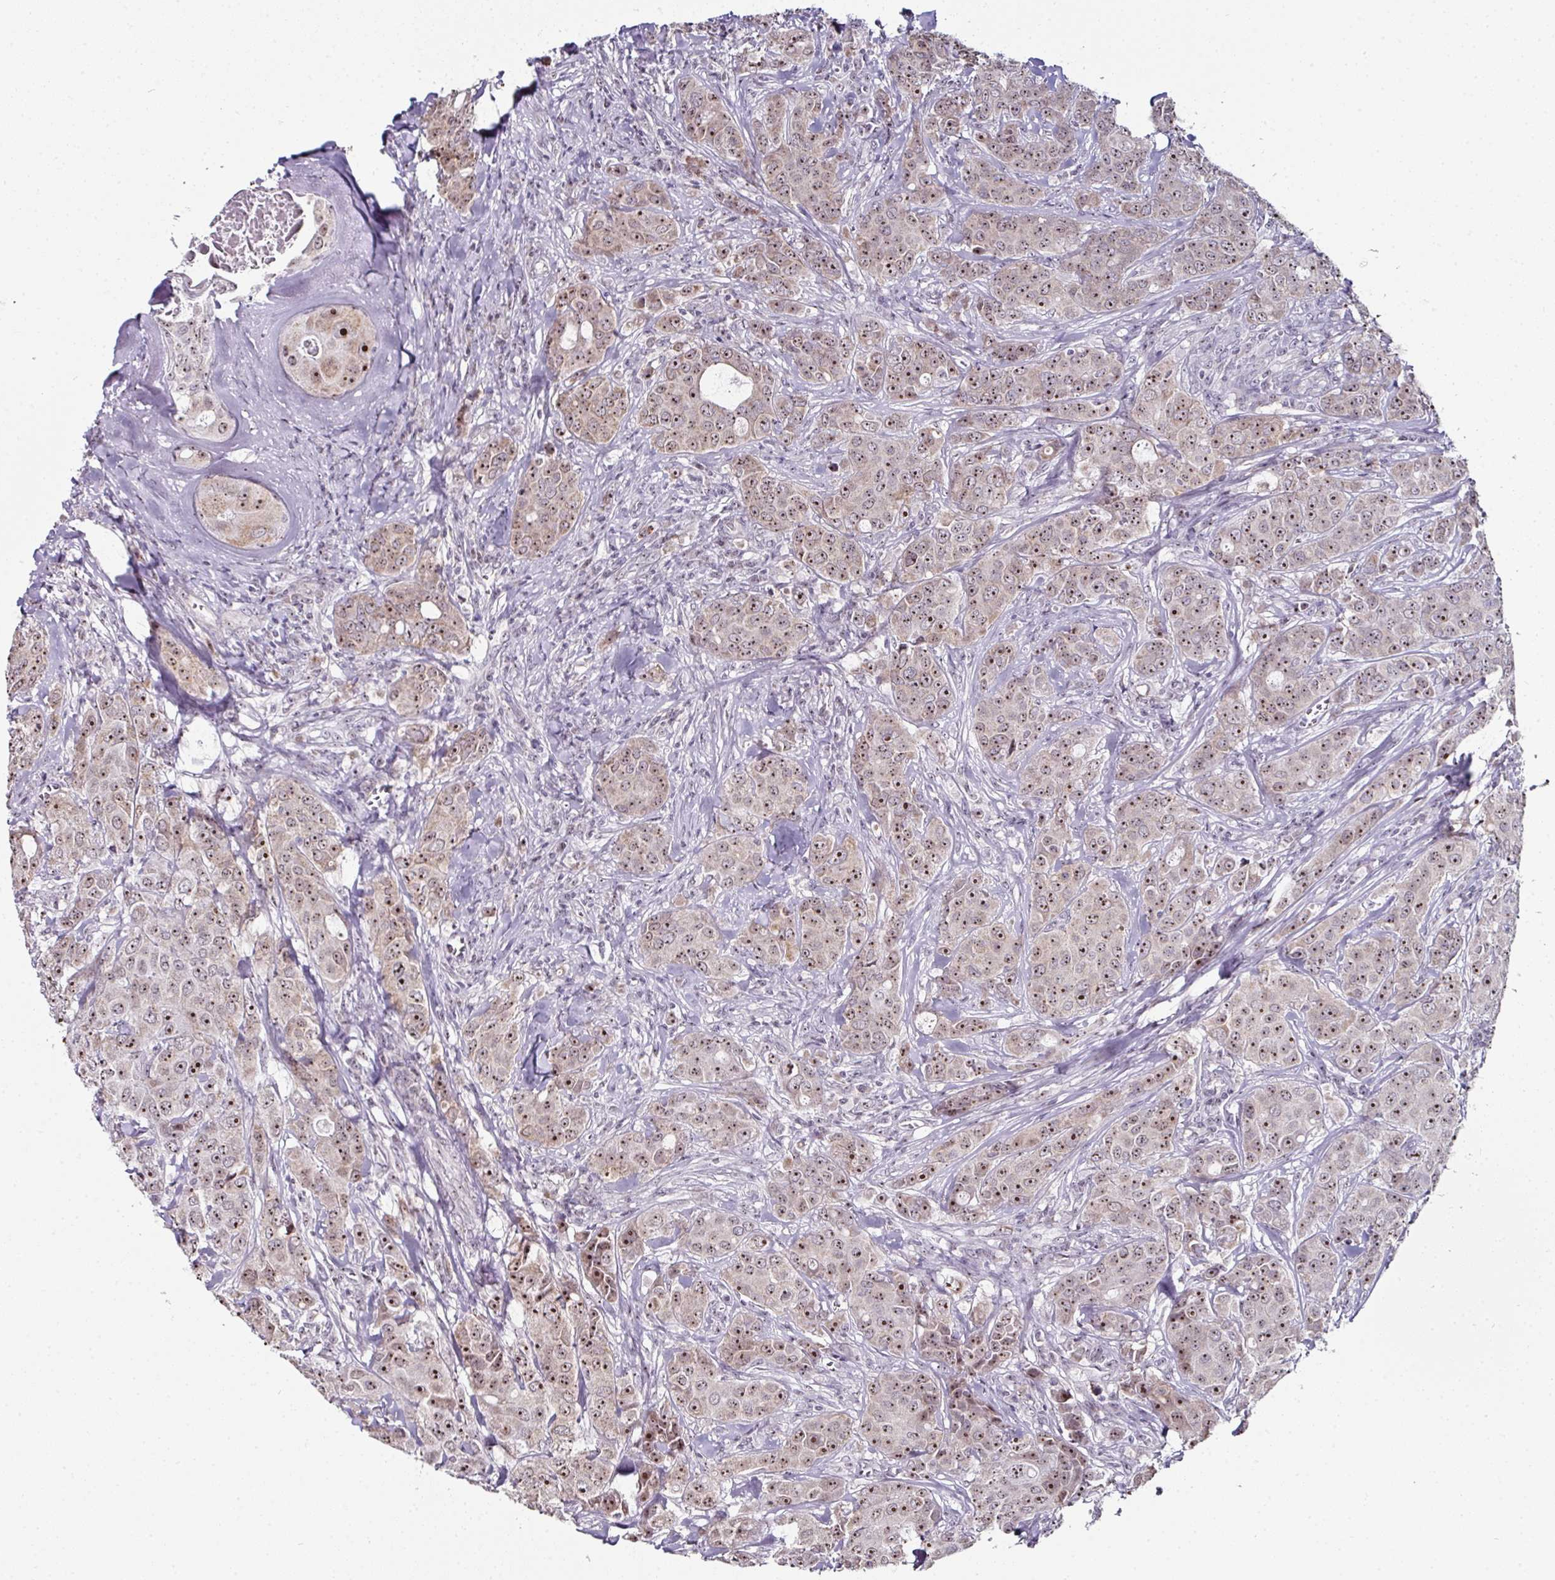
{"staining": {"intensity": "moderate", "quantity": ">75%", "location": "nuclear"}, "tissue": "breast cancer", "cell_type": "Tumor cells", "image_type": "cancer", "snomed": [{"axis": "morphology", "description": "Duct carcinoma"}, {"axis": "topography", "description": "Breast"}], "caption": "Immunohistochemistry (IHC) of breast cancer demonstrates medium levels of moderate nuclear staining in approximately >75% of tumor cells. (Brightfield microscopy of DAB IHC at high magnification).", "gene": "NACC2", "patient": {"sex": "female", "age": 43}}